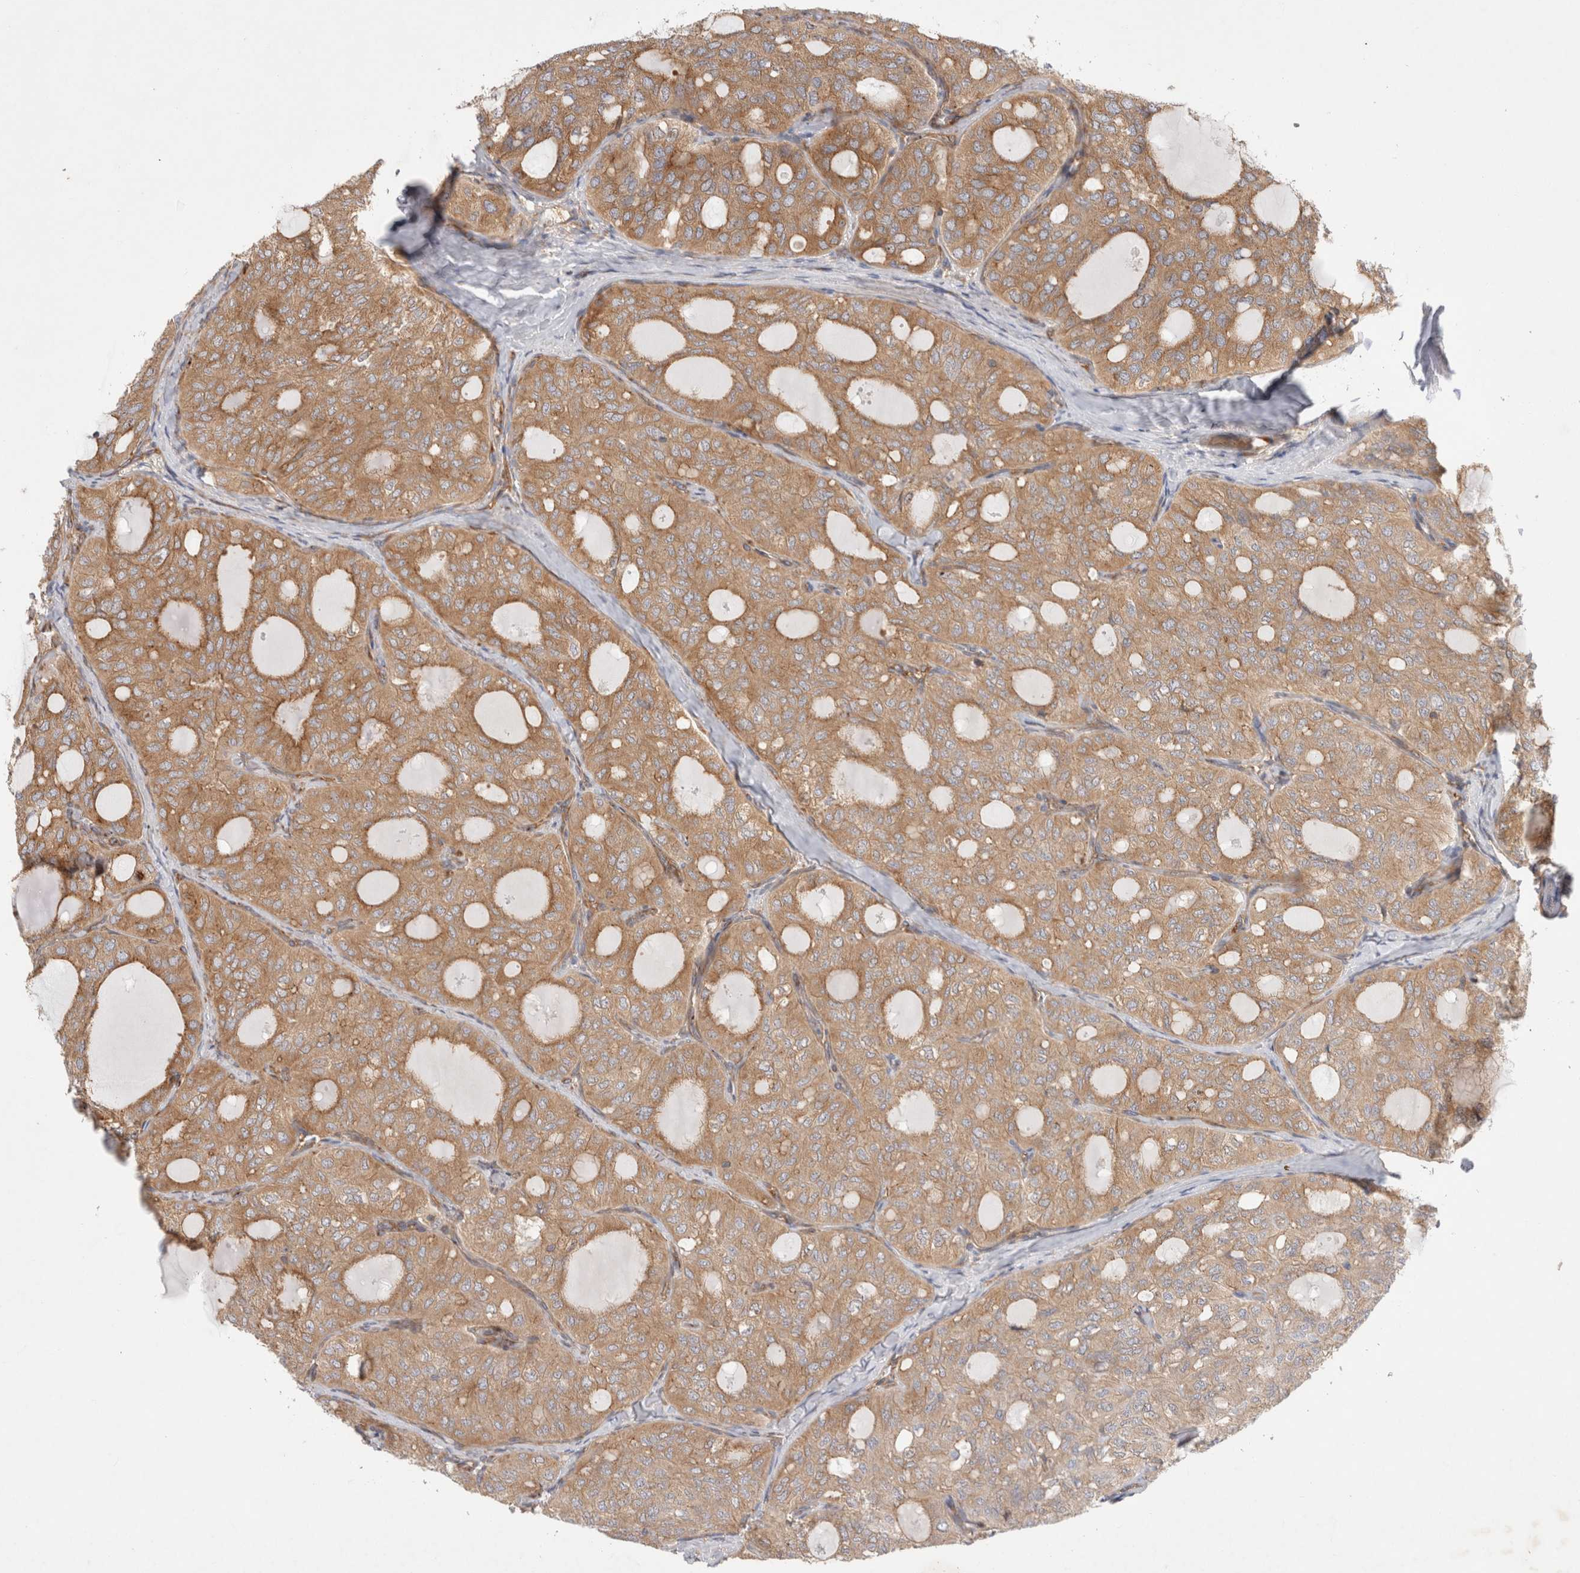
{"staining": {"intensity": "moderate", "quantity": ">75%", "location": "cytoplasmic/membranous"}, "tissue": "thyroid cancer", "cell_type": "Tumor cells", "image_type": "cancer", "snomed": [{"axis": "morphology", "description": "Follicular adenoma carcinoma, NOS"}, {"axis": "topography", "description": "Thyroid gland"}], "caption": "This image shows IHC staining of thyroid follicular adenoma carcinoma, with medium moderate cytoplasmic/membranous staining in approximately >75% of tumor cells.", "gene": "GPR150", "patient": {"sex": "male", "age": 75}}